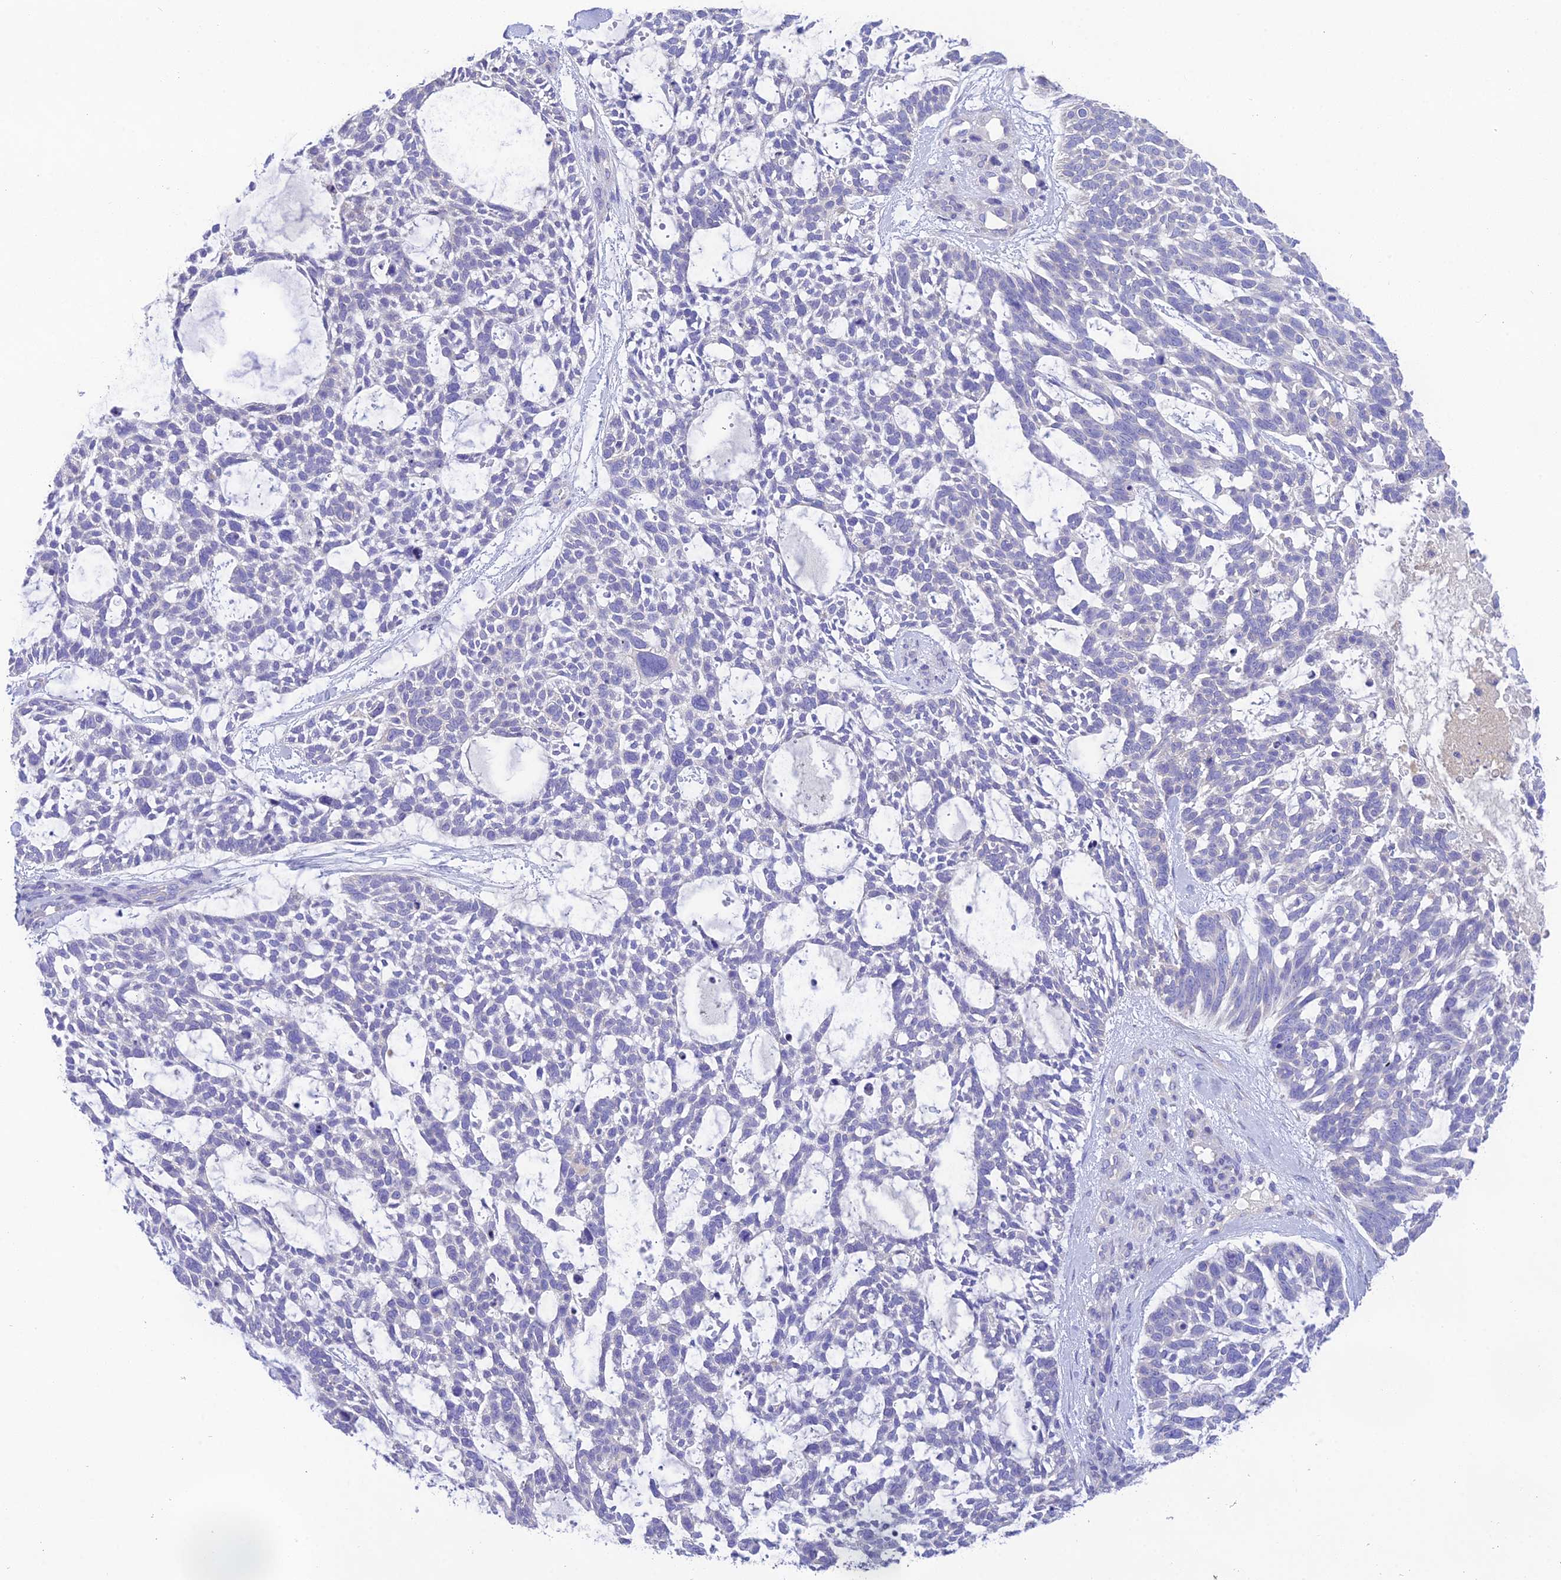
{"staining": {"intensity": "negative", "quantity": "none", "location": "none"}, "tissue": "skin cancer", "cell_type": "Tumor cells", "image_type": "cancer", "snomed": [{"axis": "morphology", "description": "Basal cell carcinoma"}, {"axis": "topography", "description": "Skin"}], "caption": "Immunohistochemical staining of basal cell carcinoma (skin) exhibits no significant expression in tumor cells.", "gene": "KIAA0408", "patient": {"sex": "male", "age": 88}}